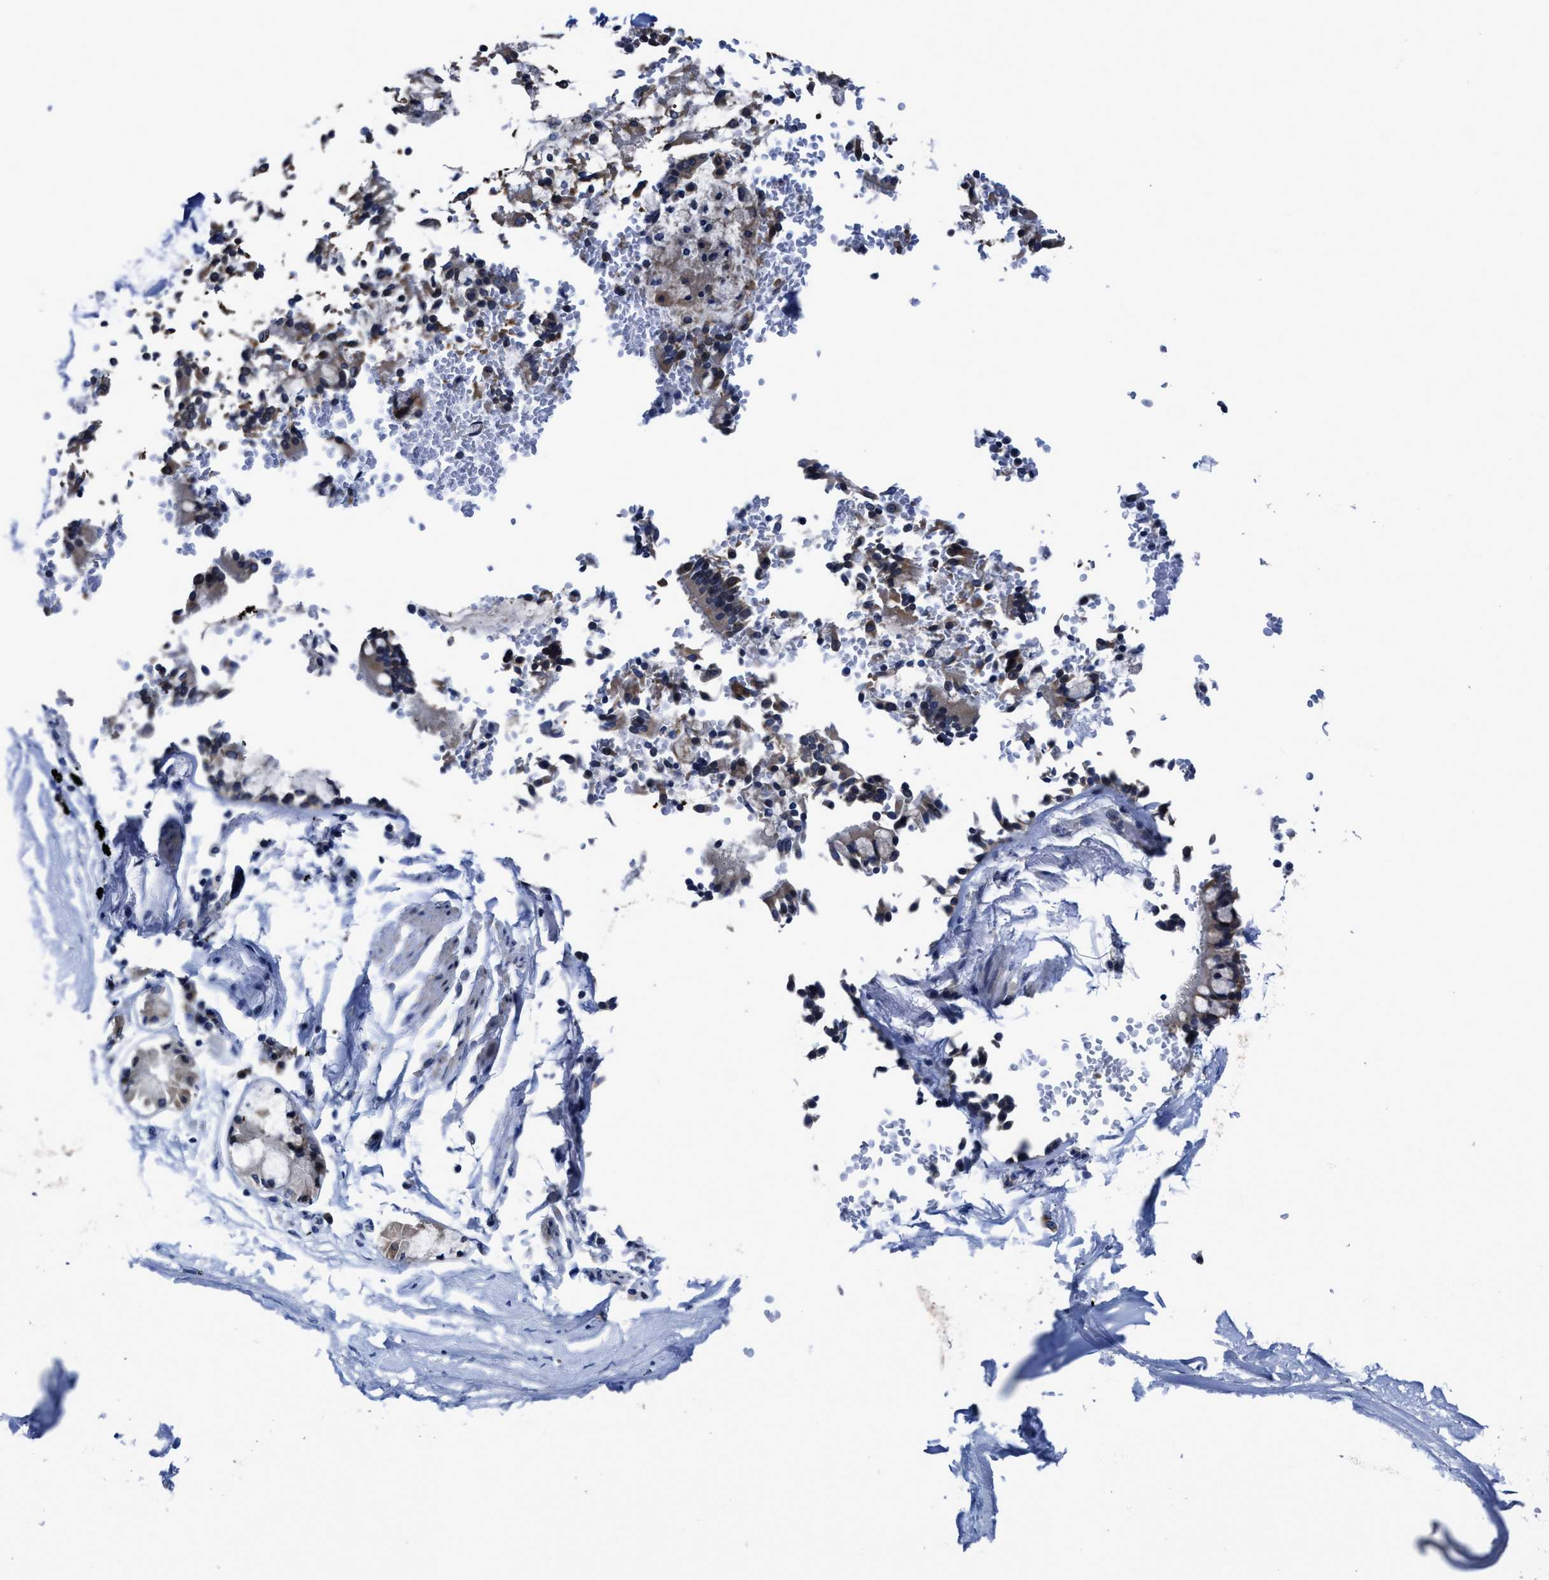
{"staining": {"intensity": "negative", "quantity": "none", "location": "none"}, "tissue": "adipose tissue", "cell_type": "Adipocytes", "image_type": "normal", "snomed": [{"axis": "morphology", "description": "Normal tissue, NOS"}, {"axis": "topography", "description": "Cartilage tissue"}, {"axis": "topography", "description": "Lung"}], "caption": "Adipocytes show no significant protein expression in benign adipose tissue. (Stains: DAB (3,3'-diaminobenzidine) IHC with hematoxylin counter stain, Microscopy: brightfield microscopy at high magnification).", "gene": "HOOK1", "patient": {"sex": "female", "age": 77}}